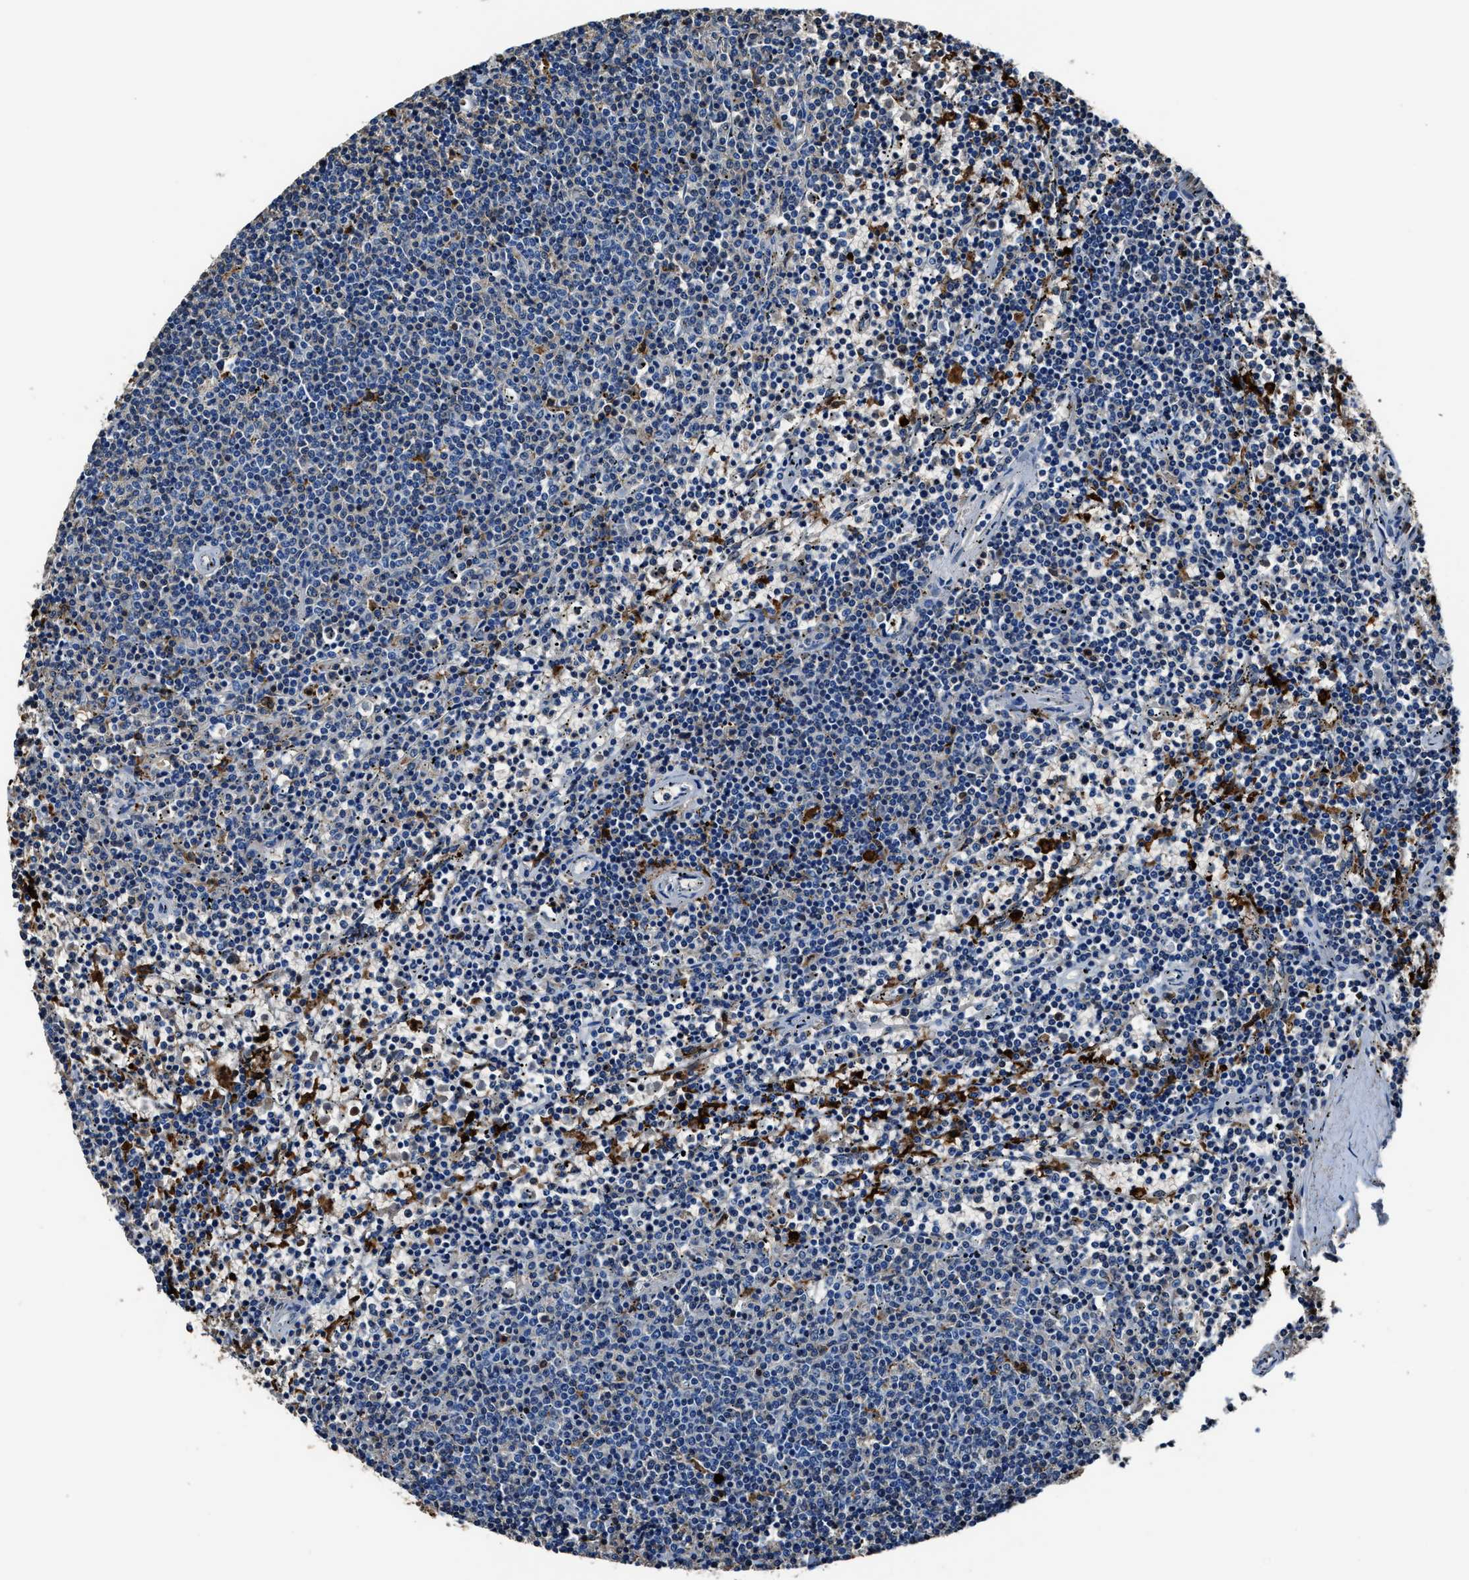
{"staining": {"intensity": "negative", "quantity": "none", "location": "none"}, "tissue": "lymphoma", "cell_type": "Tumor cells", "image_type": "cancer", "snomed": [{"axis": "morphology", "description": "Malignant lymphoma, non-Hodgkin's type, Low grade"}, {"axis": "topography", "description": "Spleen"}], "caption": "This is a micrograph of immunohistochemistry staining of lymphoma, which shows no positivity in tumor cells. The staining was performed using DAB to visualize the protein expression in brown, while the nuclei were stained in blue with hematoxylin (Magnification: 20x).", "gene": "FTL", "patient": {"sex": "female", "age": 50}}